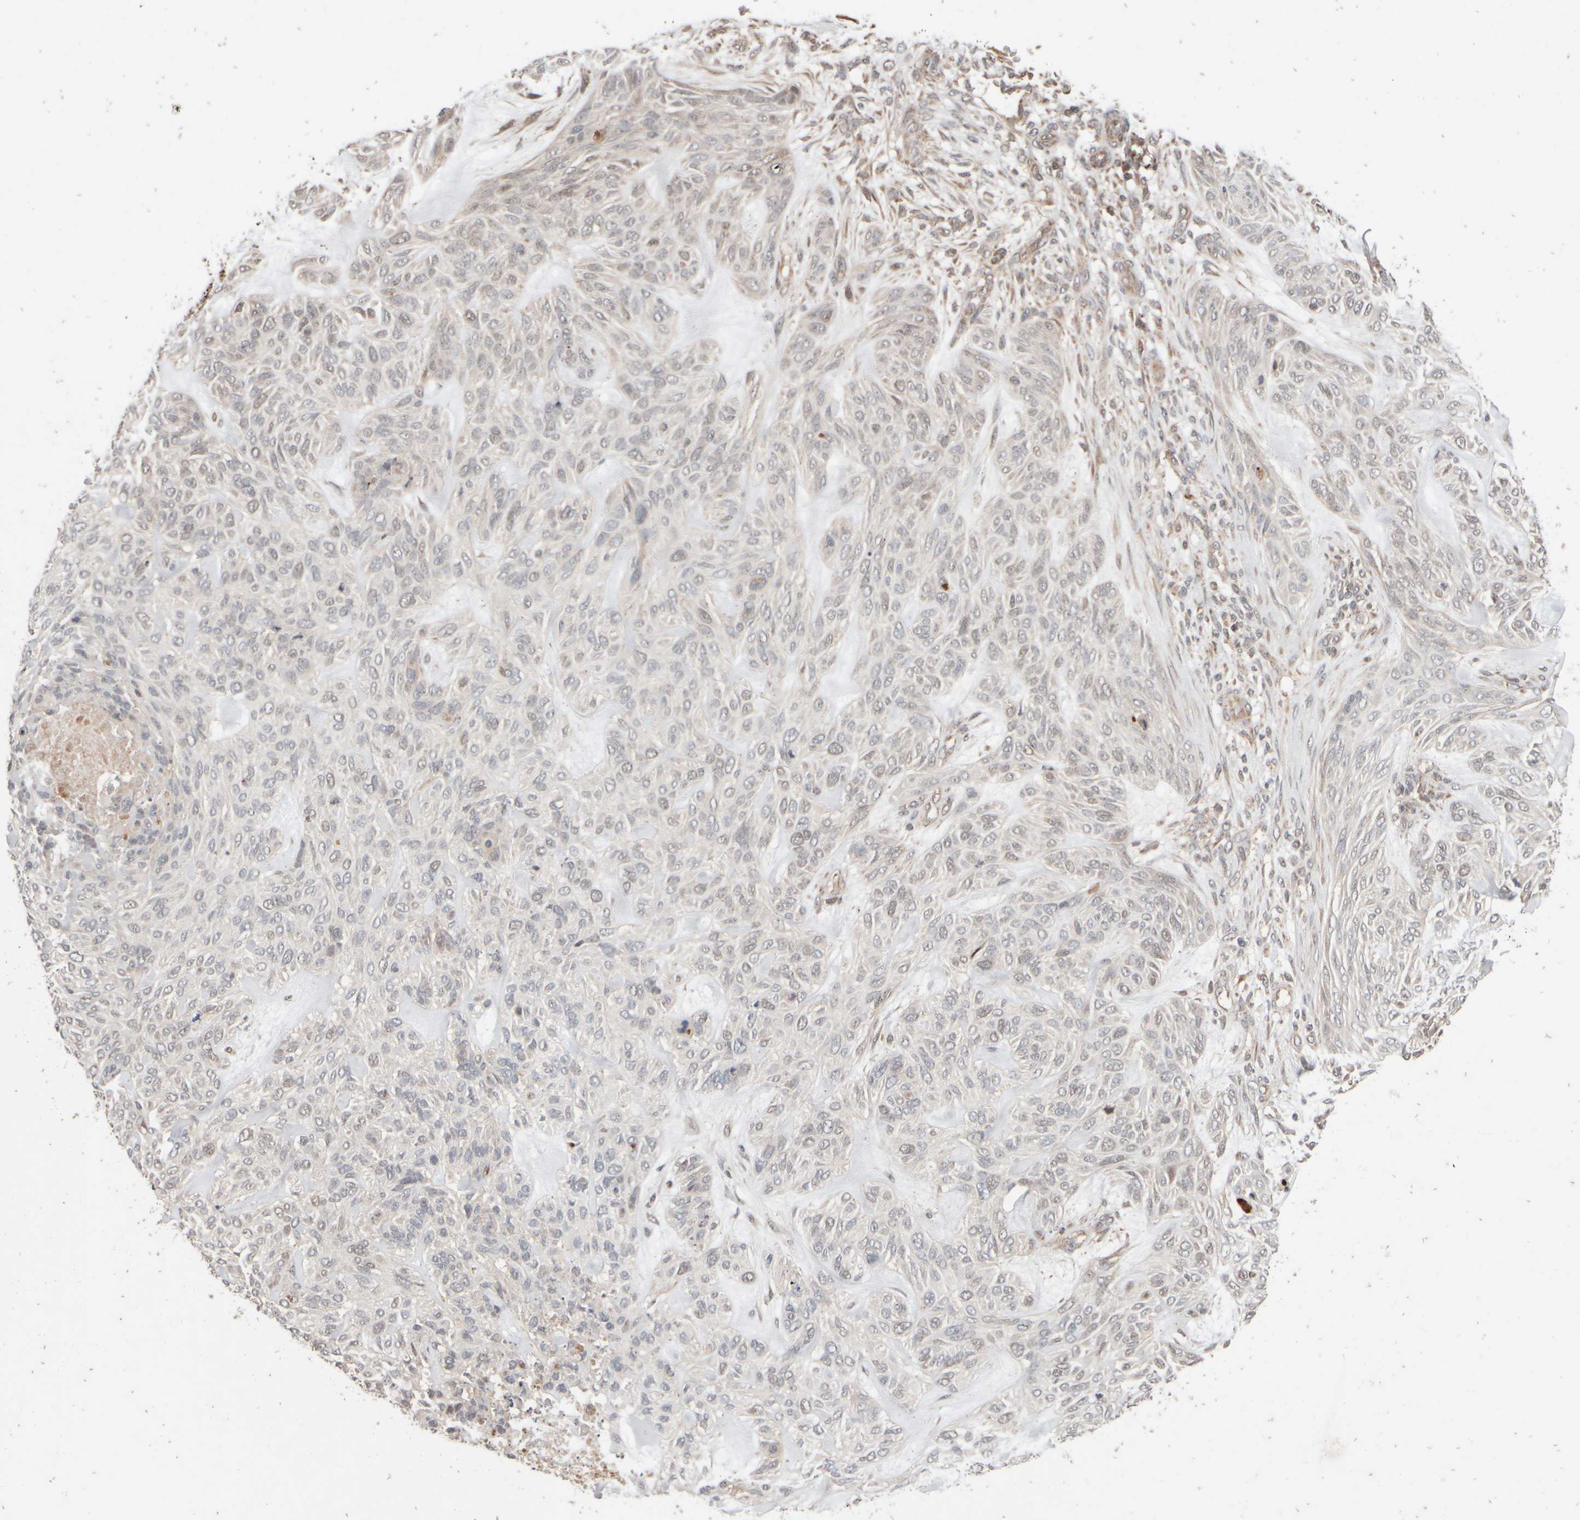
{"staining": {"intensity": "weak", "quantity": "<25%", "location": "nuclear"}, "tissue": "skin cancer", "cell_type": "Tumor cells", "image_type": "cancer", "snomed": [{"axis": "morphology", "description": "Basal cell carcinoma"}, {"axis": "topography", "description": "Skin"}], "caption": "Image shows no protein expression in tumor cells of basal cell carcinoma (skin) tissue.", "gene": "ABHD11", "patient": {"sex": "male", "age": 55}}